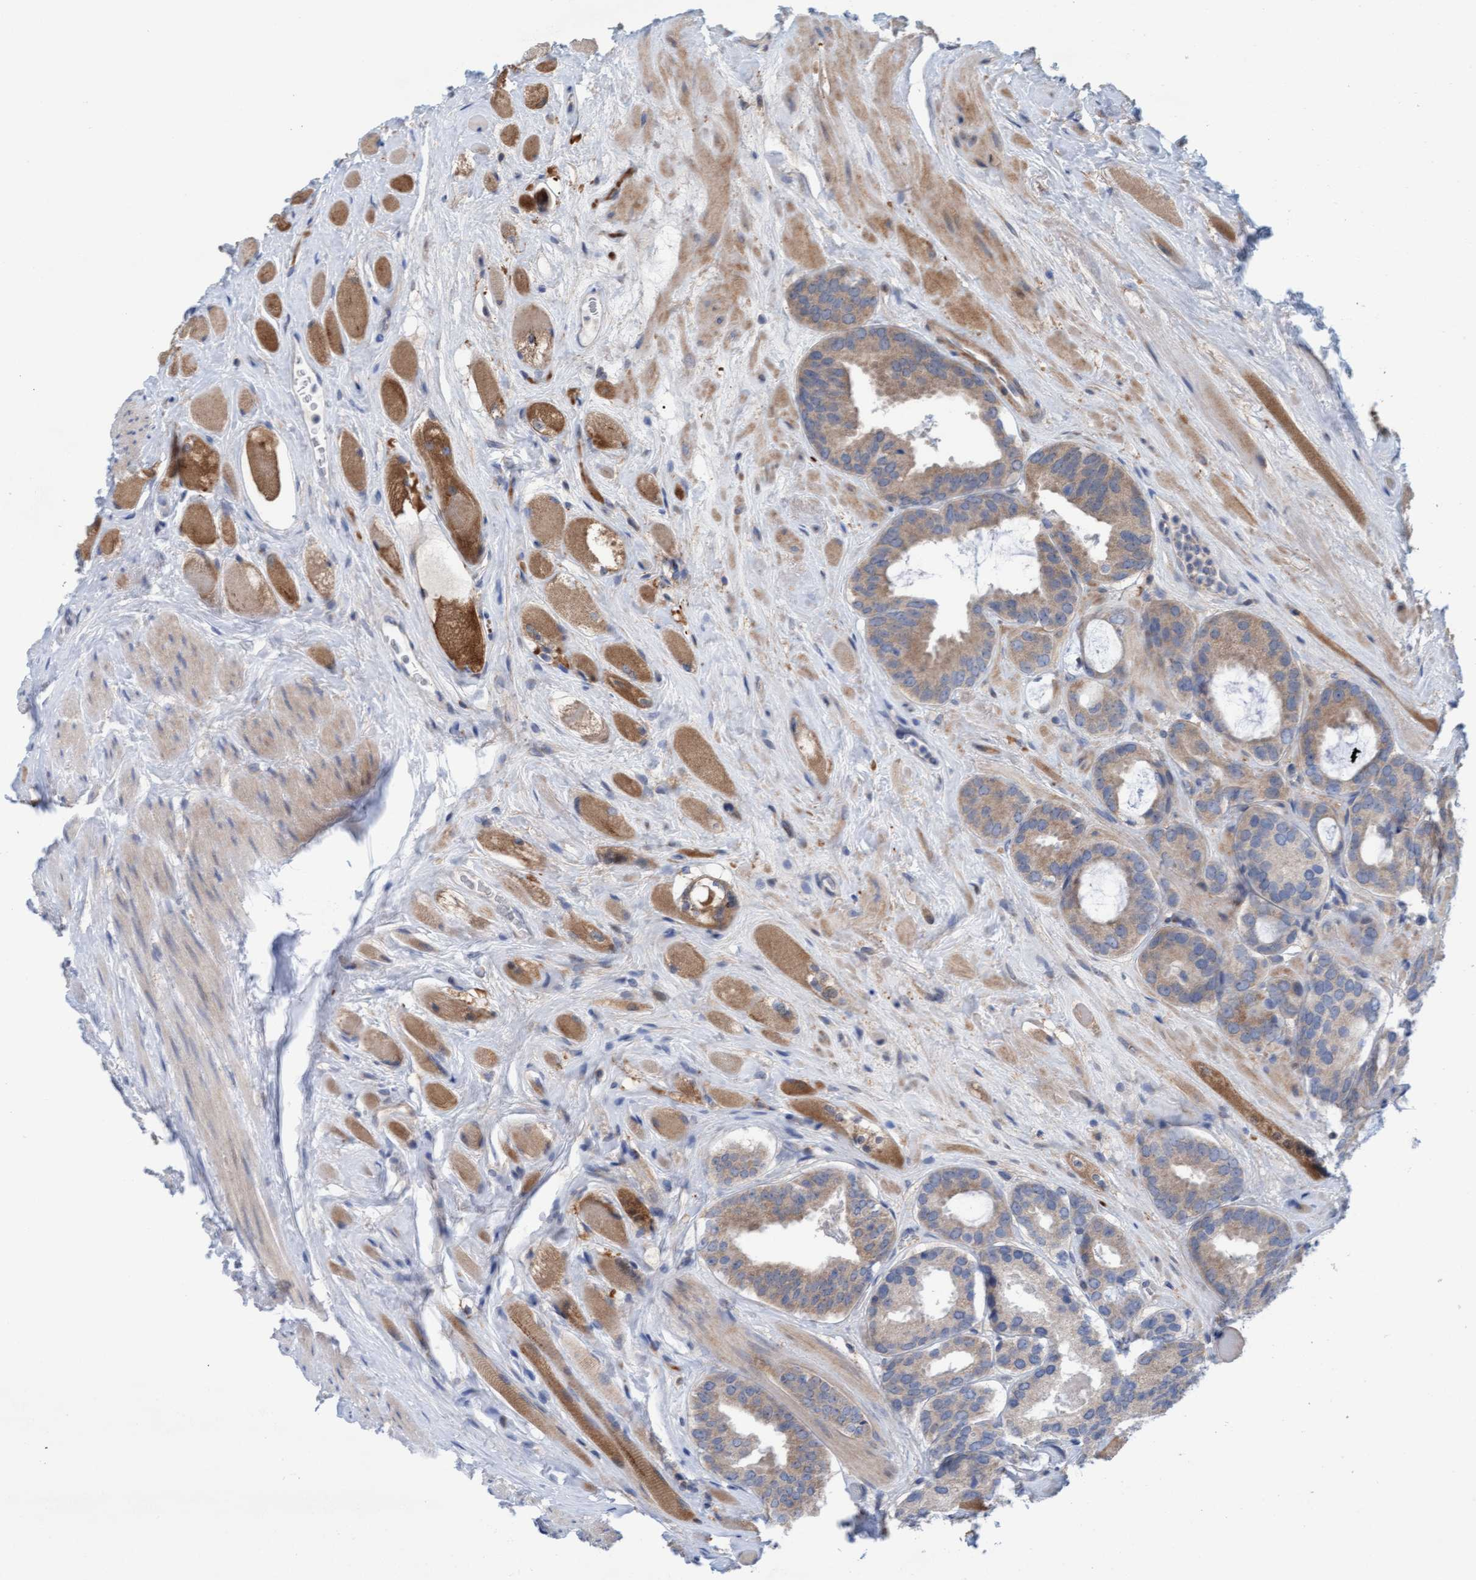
{"staining": {"intensity": "weak", "quantity": "<25%", "location": "cytoplasmic/membranous"}, "tissue": "prostate cancer", "cell_type": "Tumor cells", "image_type": "cancer", "snomed": [{"axis": "morphology", "description": "Adenocarcinoma, Low grade"}, {"axis": "topography", "description": "Prostate"}], "caption": "Immunohistochemistry image of human prostate cancer stained for a protein (brown), which displays no expression in tumor cells.", "gene": "KLHL25", "patient": {"sex": "male", "age": 69}}